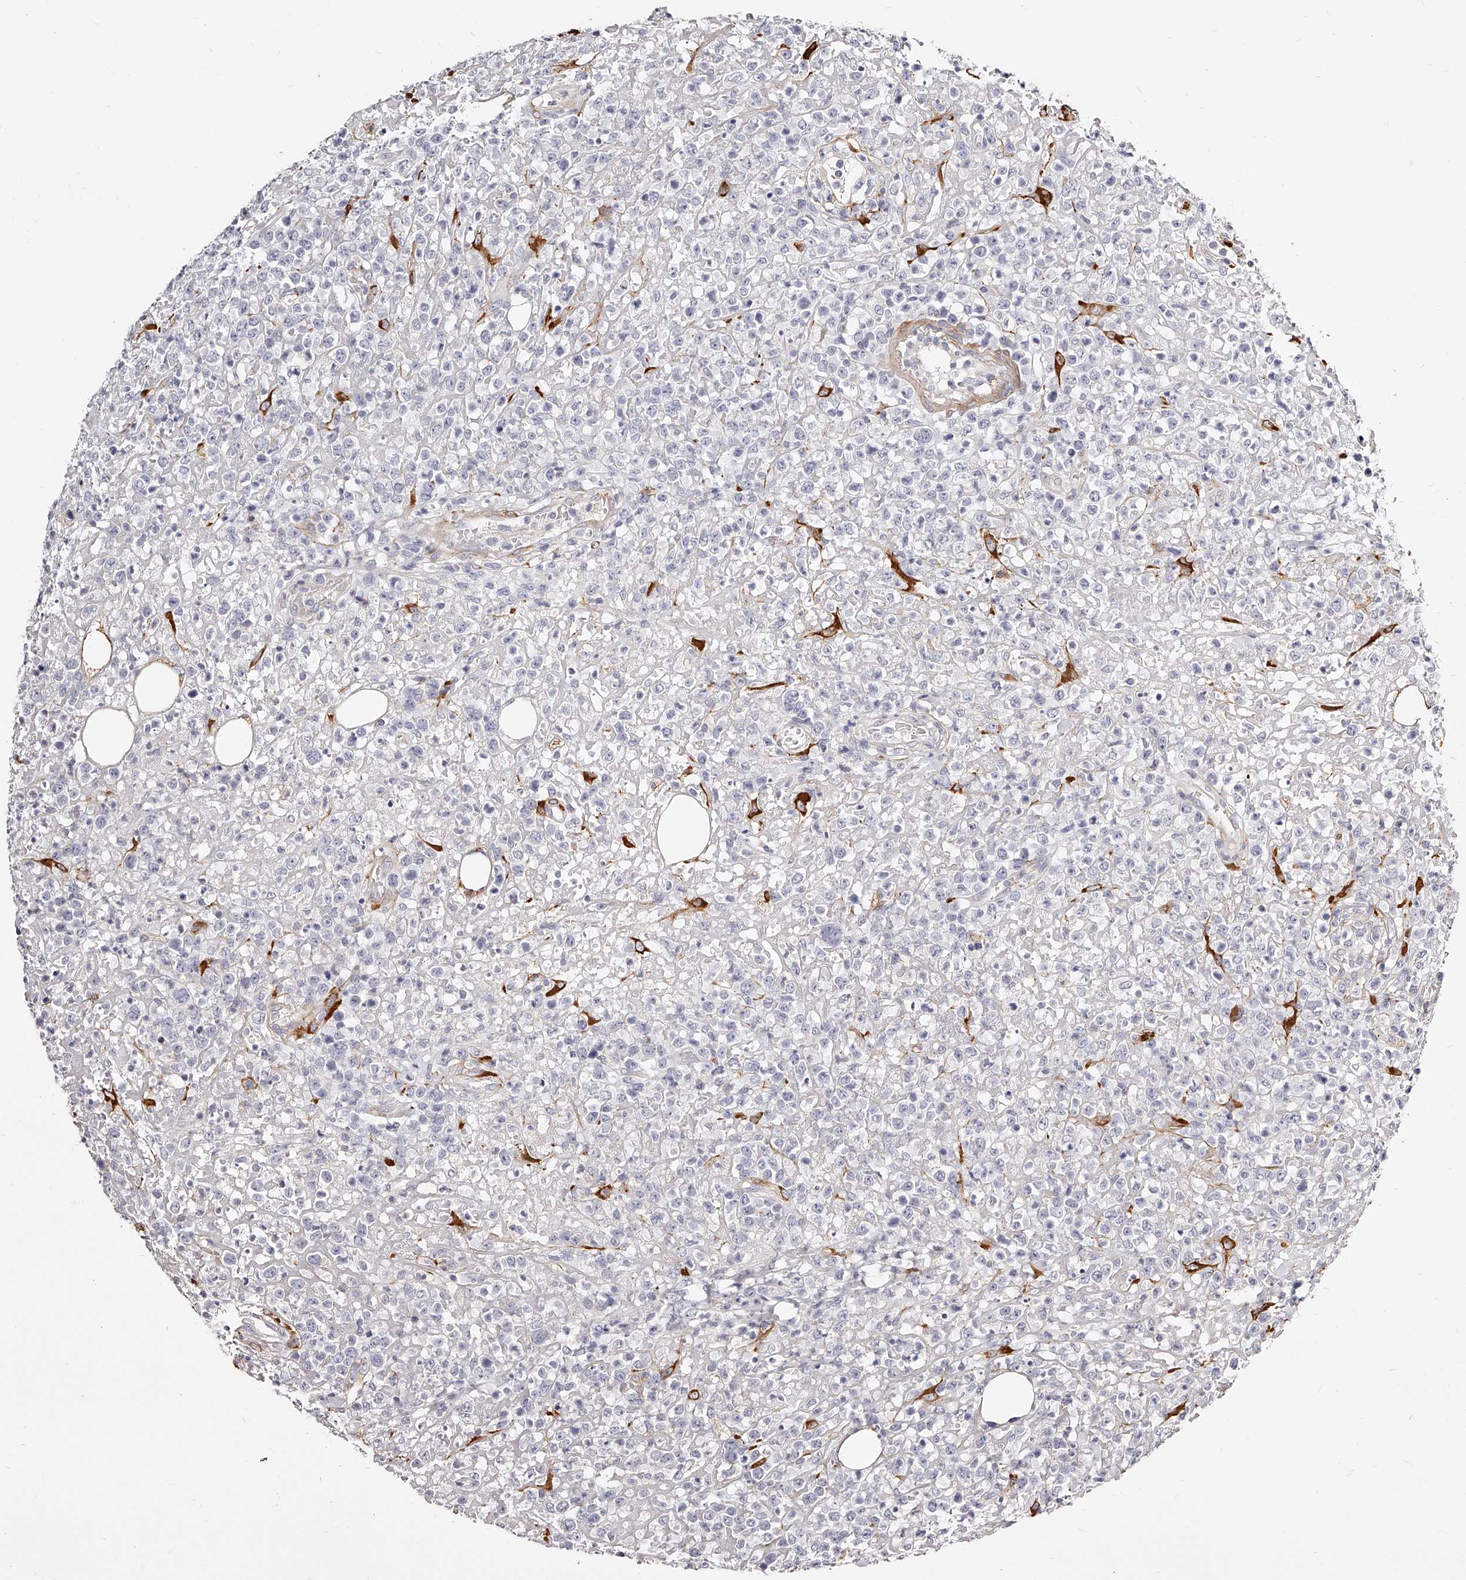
{"staining": {"intensity": "negative", "quantity": "none", "location": "none"}, "tissue": "lymphoma", "cell_type": "Tumor cells", "image_type": "cancer", "snomed": [{"axis": "morphology", "description": "Malignant lymphoma, non-Hodgkin's type, High grade"}, {"axis": "topography", "description": "Colon"}], "caption": "A micrograph of high-grade malignant lymphoma, non-Hodgkin's type stained for a protein displays no brown staining in tumor cells.", "gene": "CD82", "patient": {"sex": "female", "age": 53}}